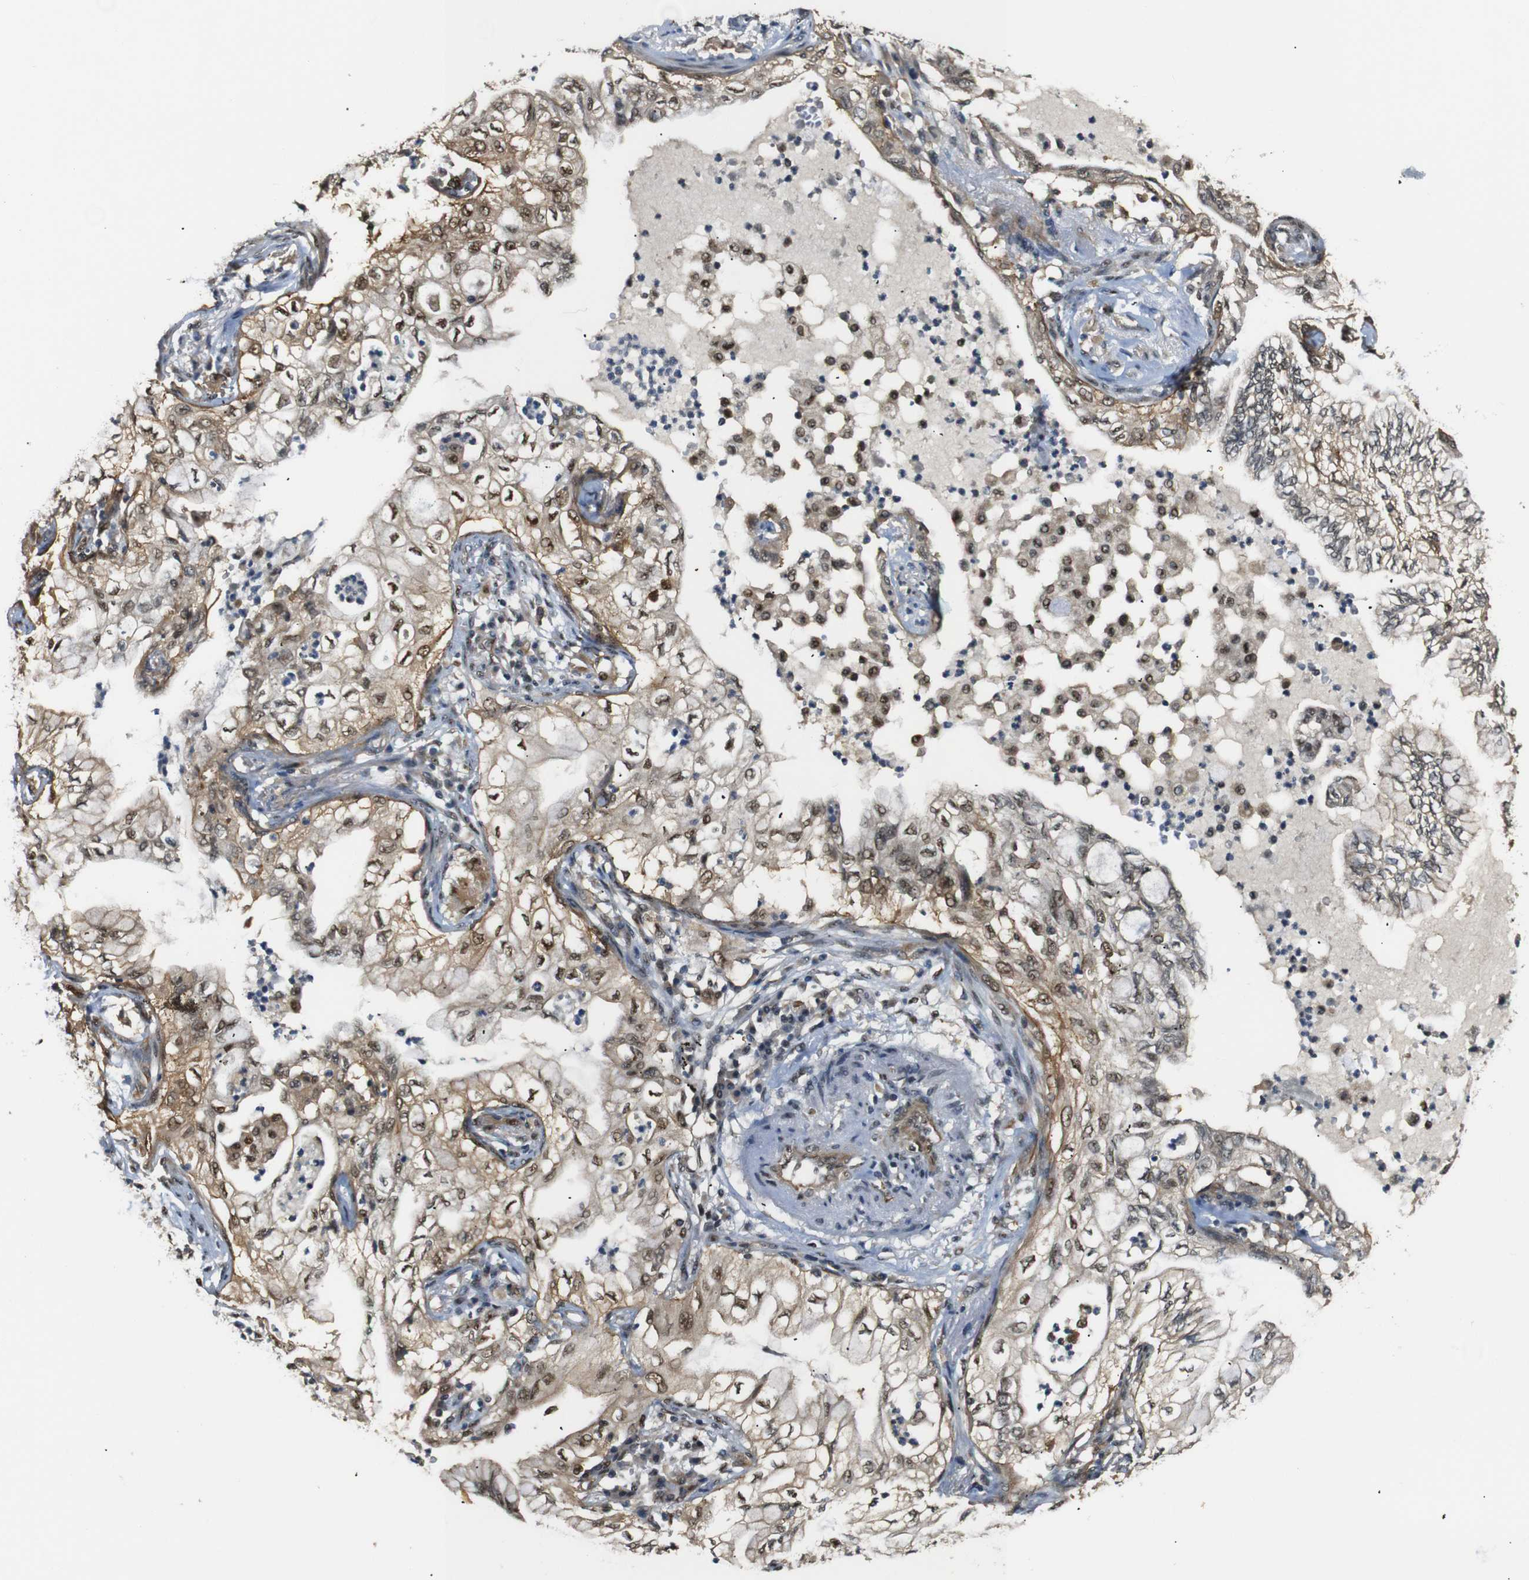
{"staining": {"intensity": "moderate", "quantity": ">75%", "location": "cytoplasmic/membranous,nuclear"}, "tissue": "lung cancer", "cell_type": "Tumor cells", "image_type": "cancer", "snomed": [{"axis": "morphology", "description": "Adenocarcinoma, NOS"}, {"axis": "topography", "description": "Lung"}], "caption": "Immunohistochemical staining of lung cancer demonstrates medium levels of moderate cytoplasmic/membranous and nuclear expression in about >75% of tumor cells.", "gene": "PARN", "patient": {"sex": "female", "age": 70}}